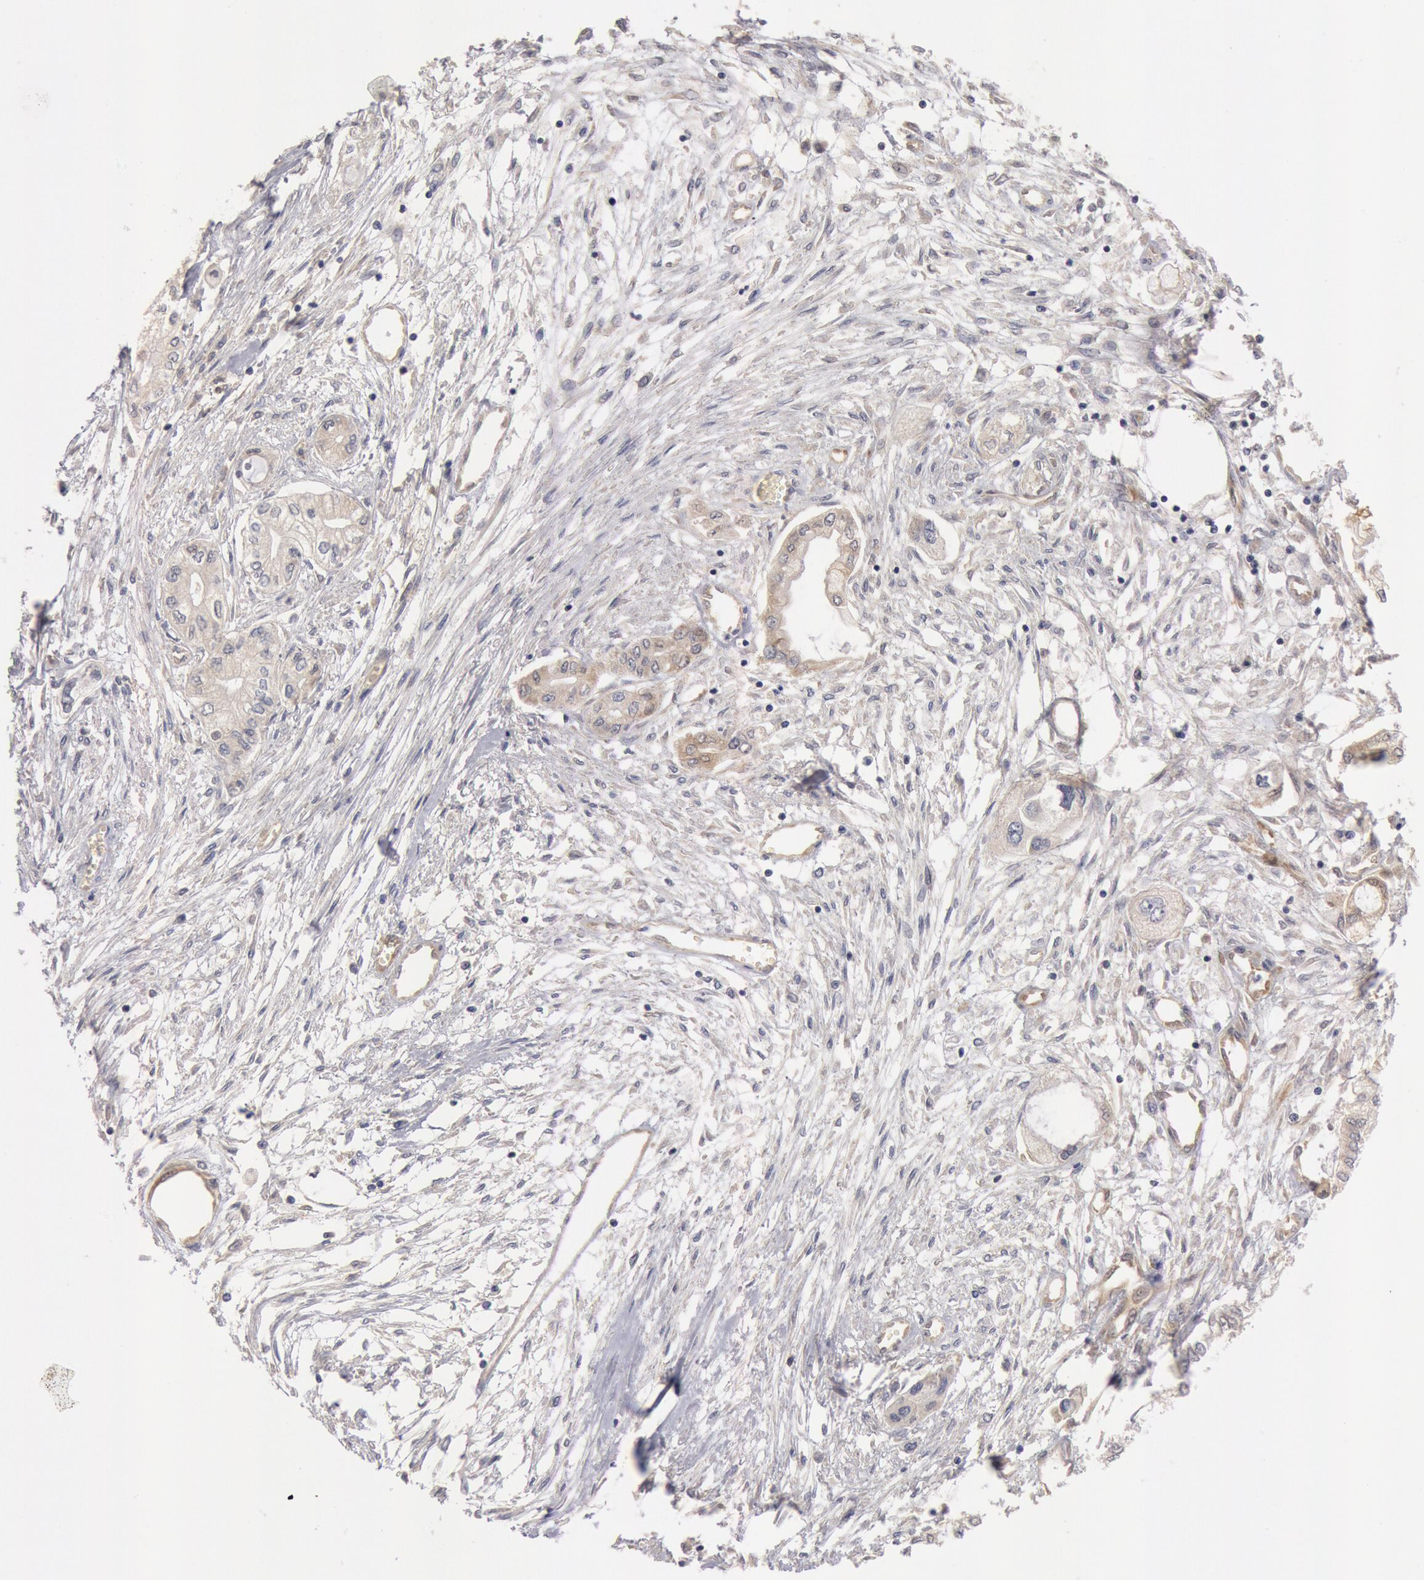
{"staining": {"intensity": "weak", "quantity": "25%-75%", "location": "cytoplasmic/membranous"}, "tissue": "pancreatic cancer", "cell_type": "Tumor cells", "image_type": "cancer", "snomed": [{"axis": "morphology", "description": "Adenocarcinoma, NOS"}, {"axis": "topography", "description": "Pancreas"}], "caption": "This histopathology image demonstrates IHC staining of human pancreatic adenocarcinoma, with low weak cytoplasmic/membranous positivity in approximately 25%-75% of tumor cells.", "gene": "DNAJA1", "patient": {"sex": "male", "age": 79}}